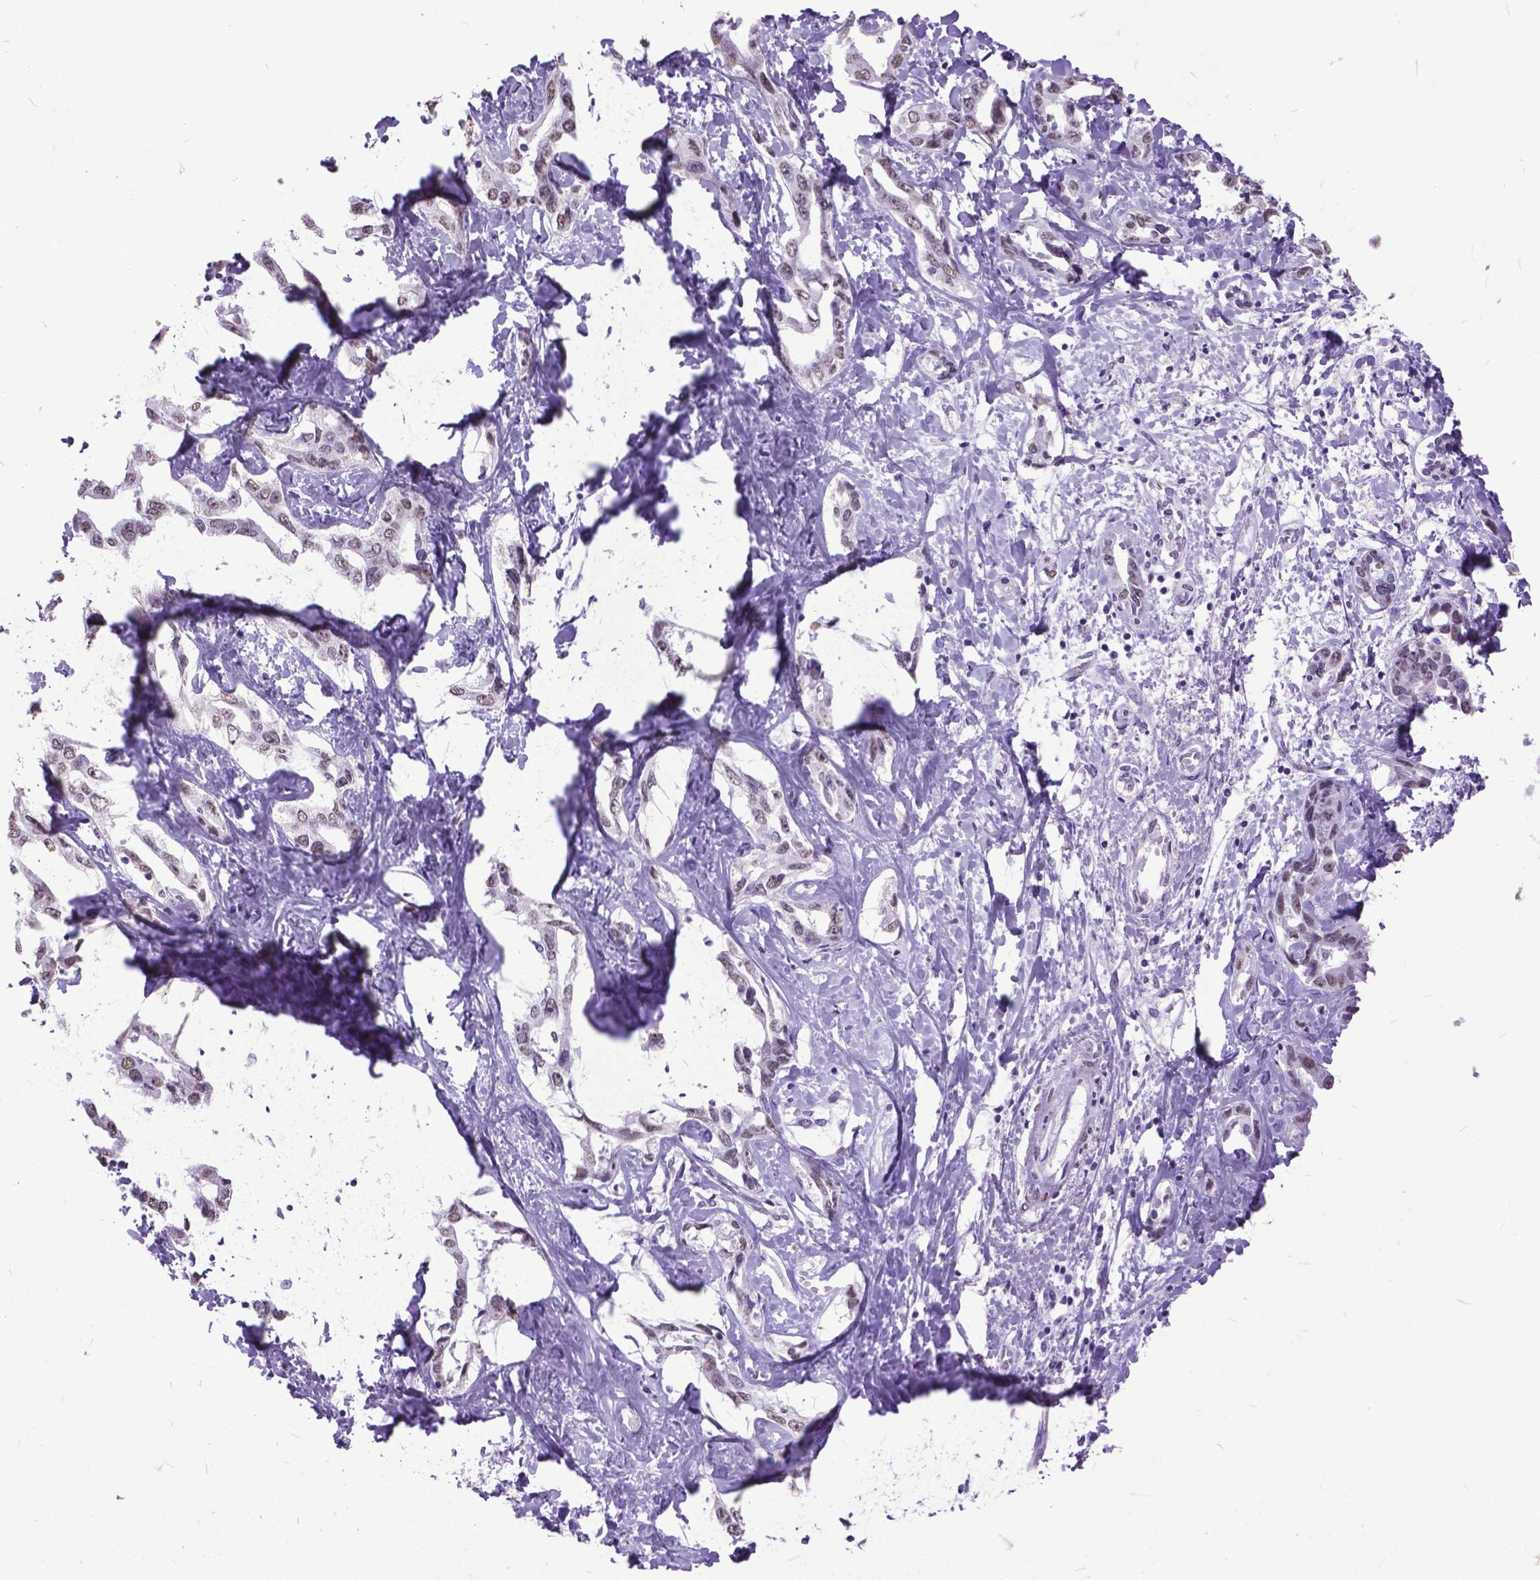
{"staining": {"intensity": "negative", "quantity": "none", "location": "none"}, "tissue": "liver cancer", "cell_type": "Tumor cells", "image_type": "cancer", "snomed": [{"axis": "morphology", "description": "Cholangiocarcinoma"}, {"axis": "topography", "description": "Liver"}], "caption": "DAB (3,3'-diaminobenzidine) immunohistochemical staining of human liver cholangiocarcinoma reveals no significant staining in tumor cells.", "gene": "MARCHF10", "patient": {"sex": "male", "age": 59}}